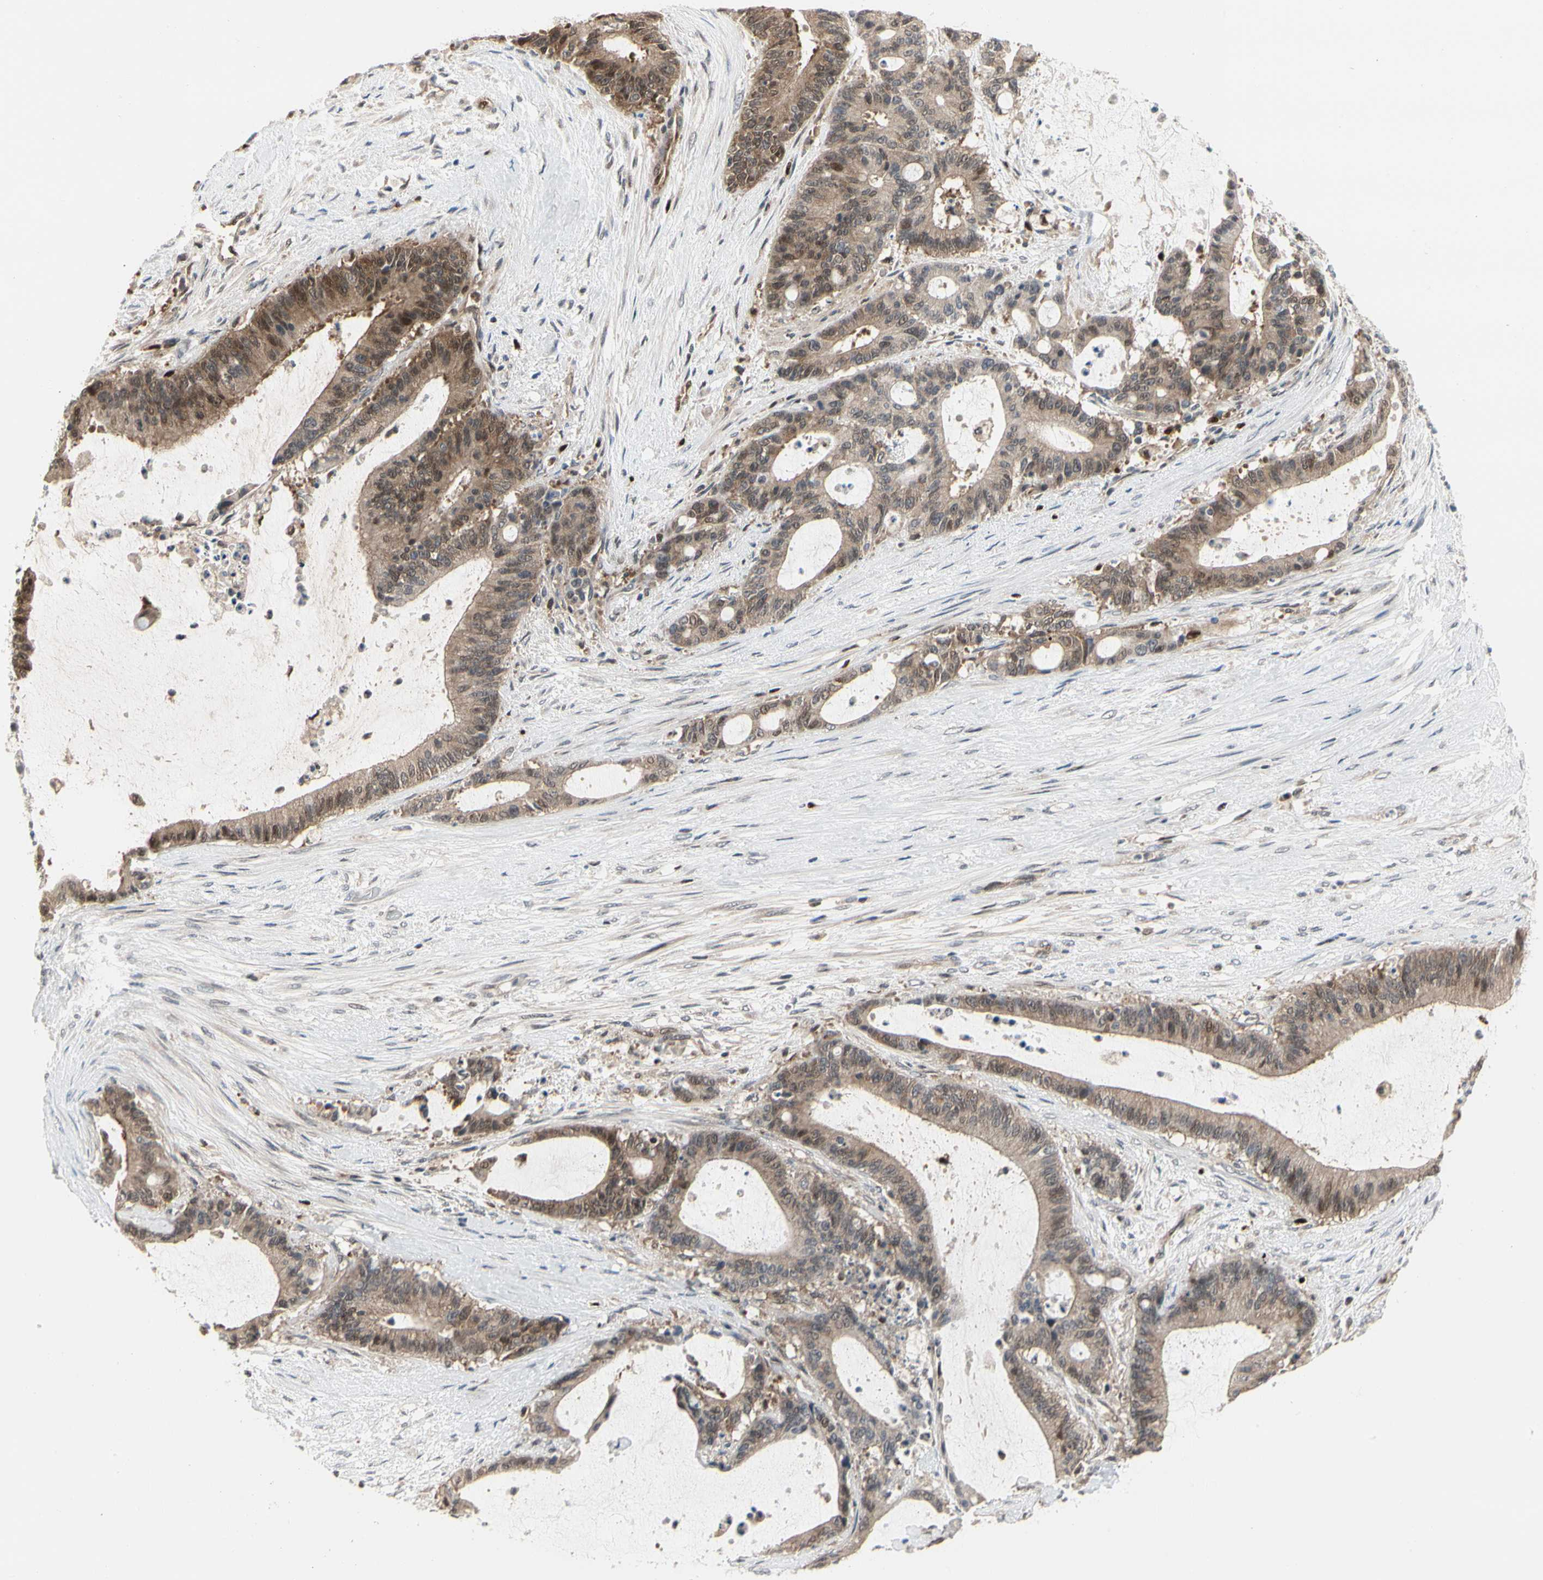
{"staining": {"intensity": "moderate", "quantity": ">75%", "location": "cytoplasmic/membranous,nuclear"}, "tissue": "liver cancer", "cell_type": "Tumor cells", "image_type": "cancer", "snomed": [{"axis": "morphology", "description": "Cholangiocarcinoma"}, {"axis": "topography", "description": "Liver"}], "caption": "The immunohistochemical stain labels moderate cytoplasmic/membranous and nuclear staining in tumor cells of liver cancer tissue. The staining is performed using DAB brown chromogen to label protein expression. The nuclei are counter-stained blue using hematoxylin.", "gene": "CDK5", "patient": {"sex": "female", "age": 73}}